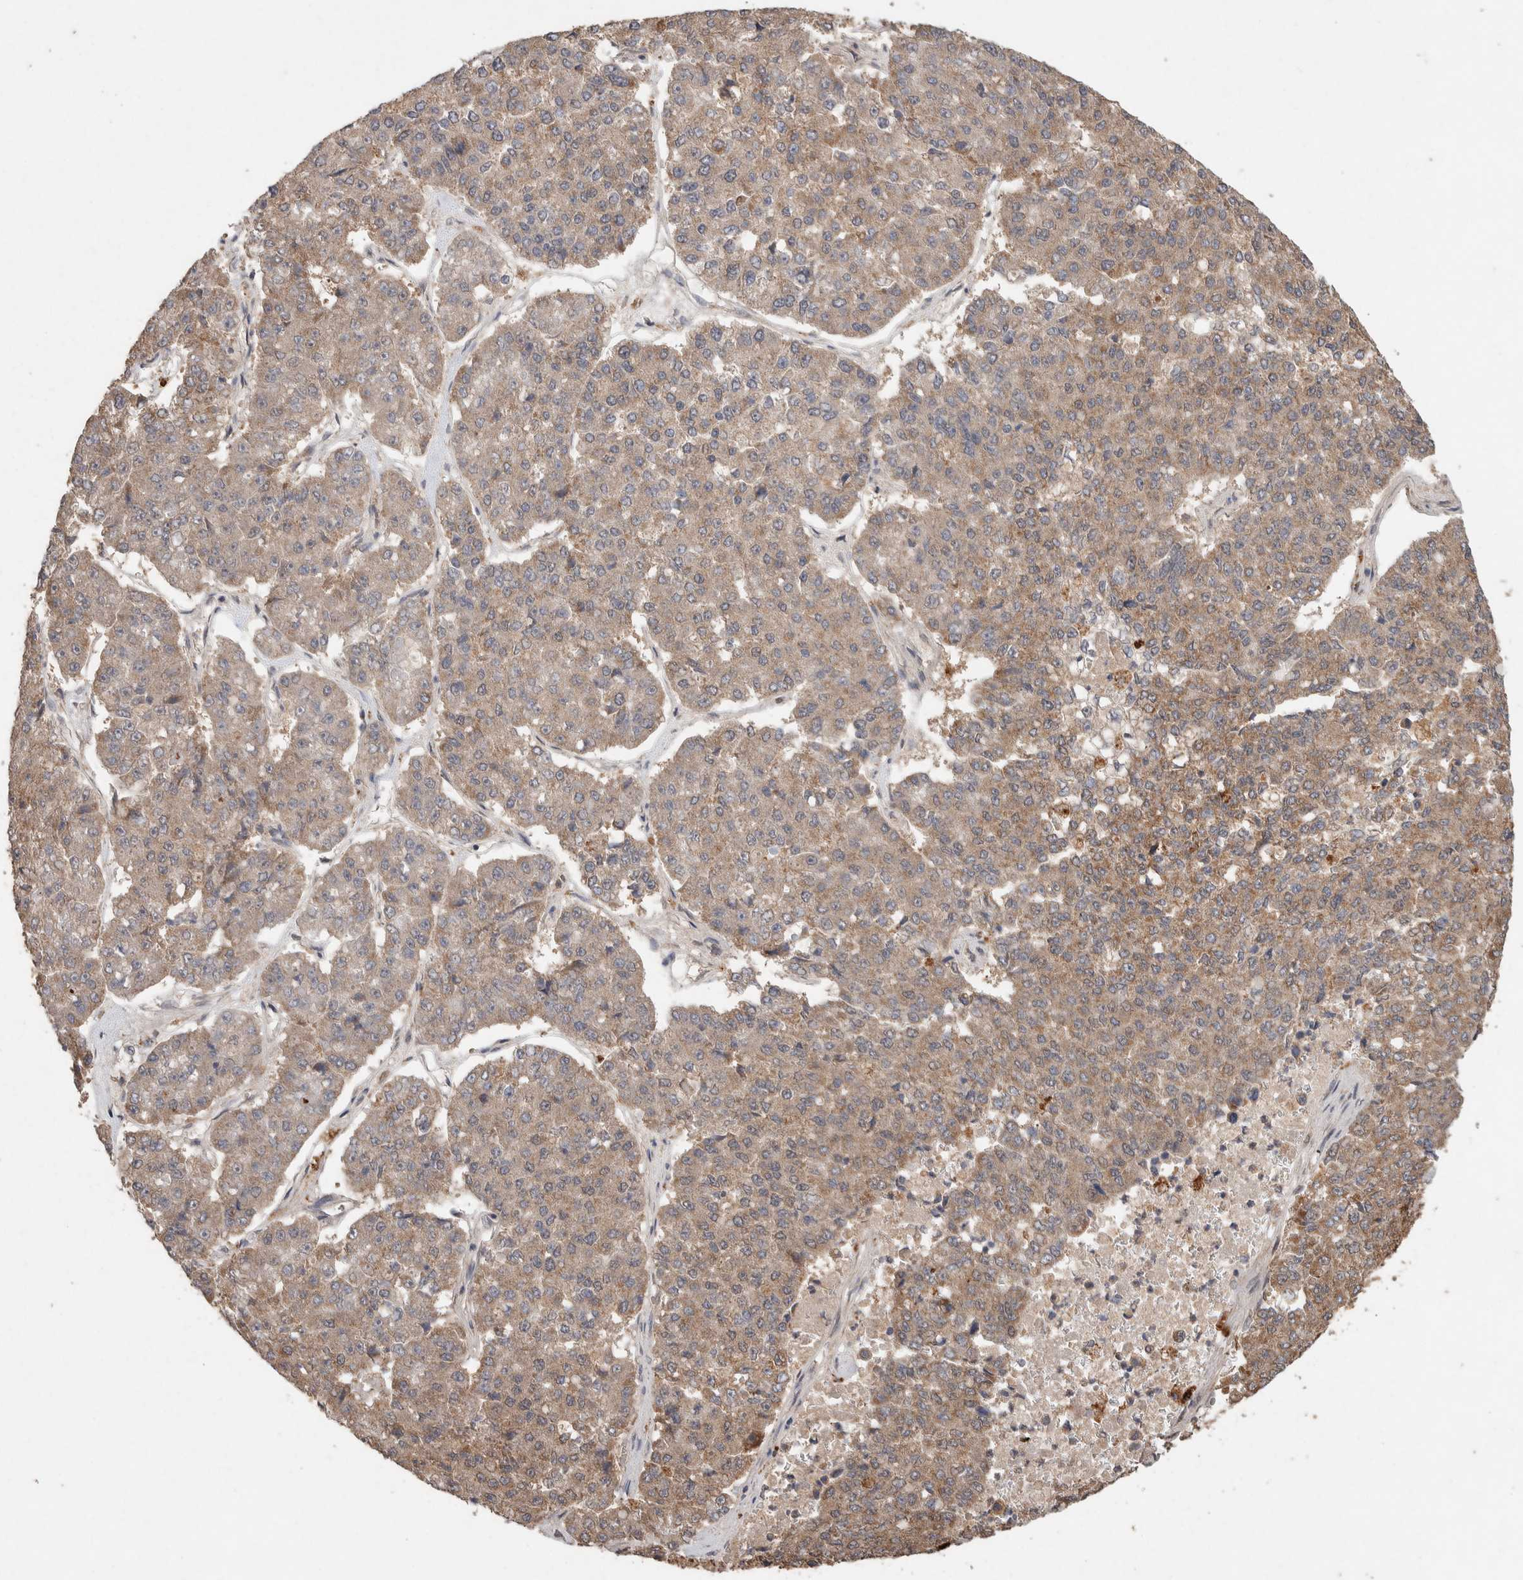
{"staining": {"intensity": "weak", "quantity": ">75%", "location": "cytoplasmic/membranous"}, "tissue": "pancreatic cancer", "cell_type": "Tumor cells", "image_type": "cancer", "snomed": [{"axis": "morphology", "description": "Adenocarcinoma, NOS"}, {"axis": "topography", "description": "Pancreas"}], "caption": "Tumor cells demonstrate weak cytoplasmic/membranous positivity in approximately >75% of cells in adenocarcinoma (pancreatic). (DAB (3,3'-diaminobenzidine) IHC, brown staining for protein, blue staining for nuclei).", "gene": "KCNJ5", "patient": {"sex": "male", "age": 50}}